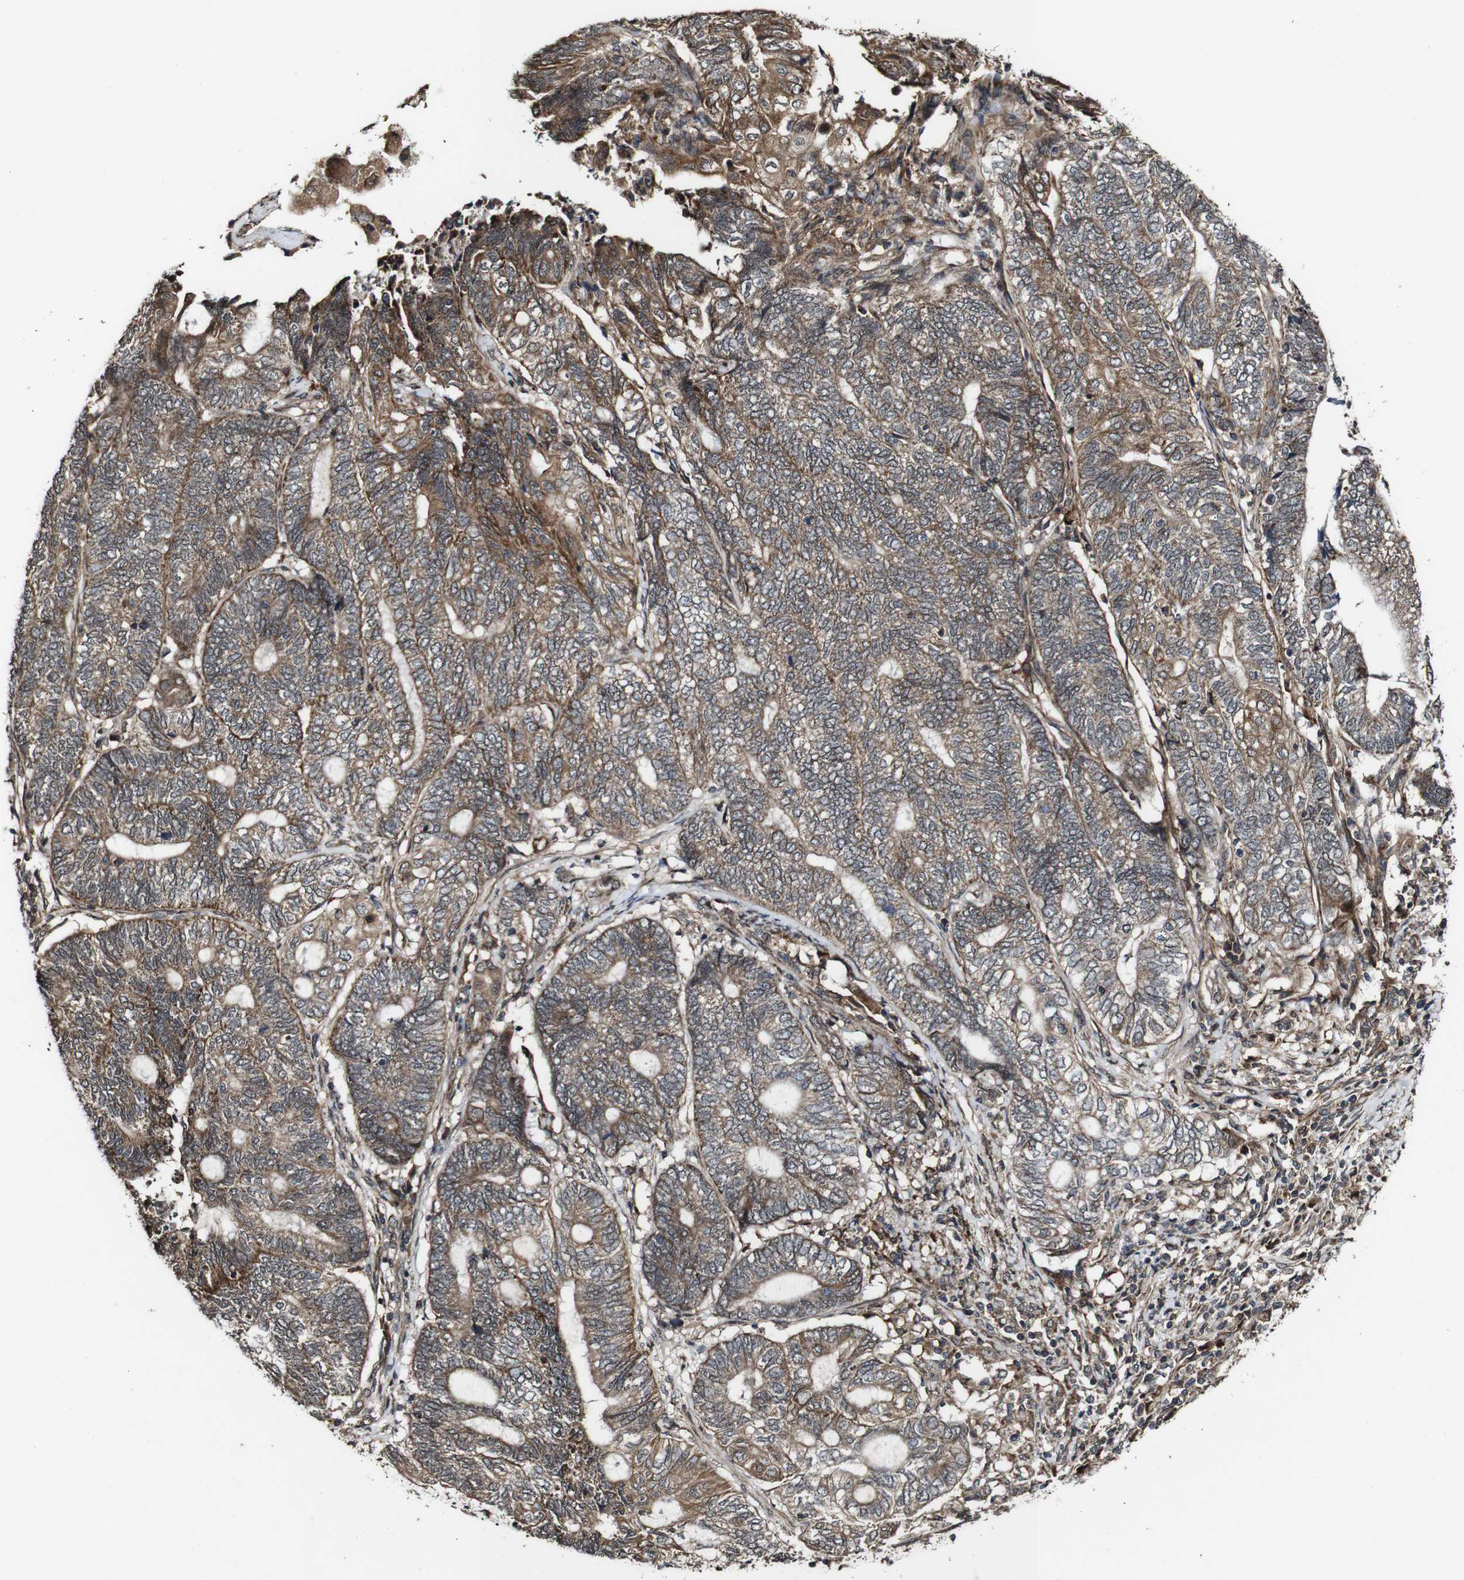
{"staining": {"intensity": "moderate", "quantity": ">75%", "location": "cytoplasmic/membranous"}, "tissue": "endometrial cancer", "cell_type": "Tumor cells", "image_type": "cancer", "snomed": [{"axis": "morphology", "description": "Adenocarcinoma, NOS"}, {"axis": "topography", "description": "Uterus"}, {"axis": "topography", "description": "Endometrium"}], "caption": "Endometrial cancer (adenocarcinoma) stained for a protein (brown) demonstrates moderate cytoplasmic/membranous positive positivity in about >75% of tumor cells.", "gene": "BTN3A3", "patient": {"sex": "female", "age": 70}}